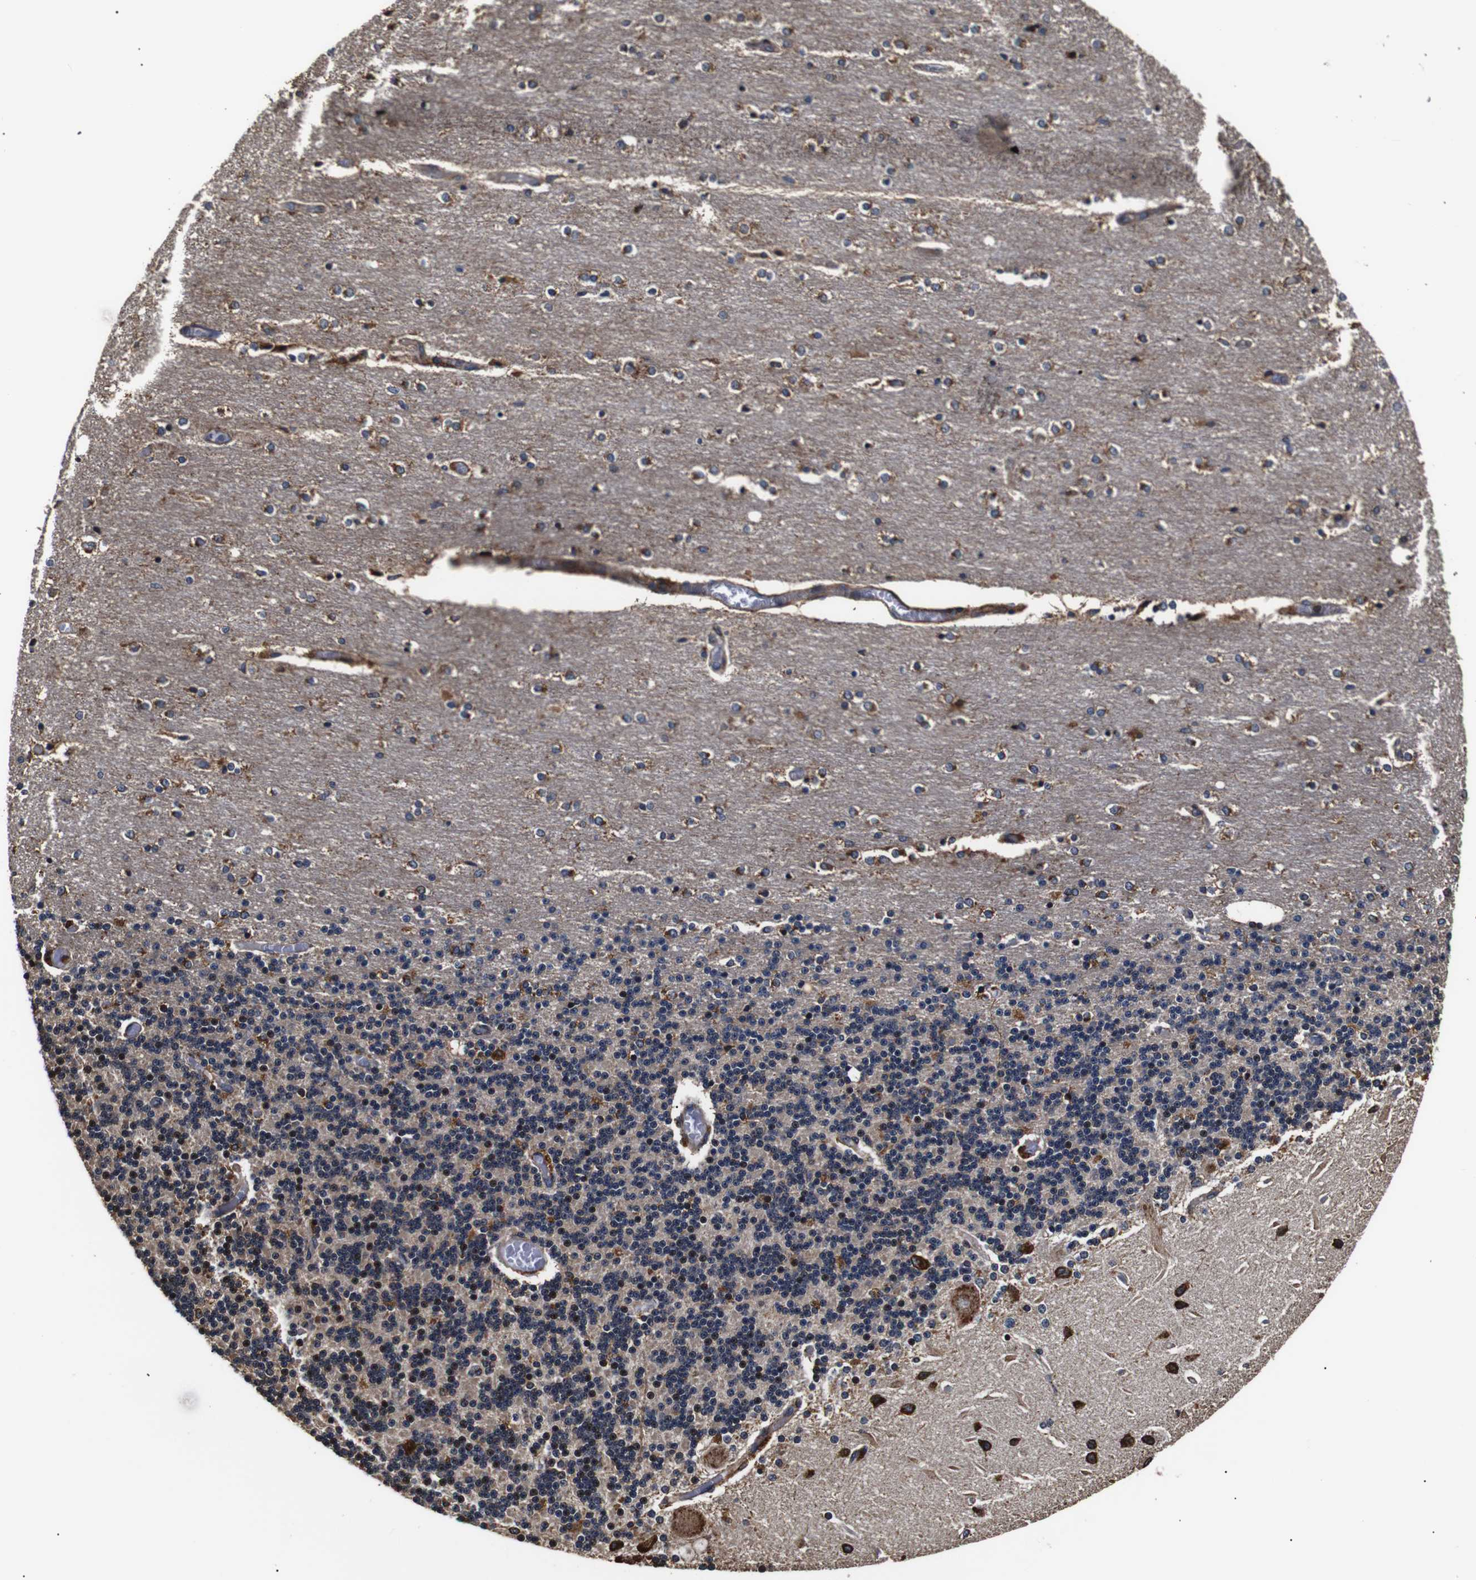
{"staining": {"intensity": "moderate", "quantity": "<25%", "location": "cytoplasmic/membranous,nuclear"}, "tissue": "cerebellum", "cell_type": "Cells in granular layer", "image_type": "normal", "snomed": [{"axis": "morphology", "description": "Normal tissue, NOS"}, {"axis": "topography", "description": "Cerebellum"}], "caption": "IHC image of normal human cerebellum stained for a protein (brown), which shows low levels of moderate cytoplasmic/membranous,nuclear staining in approximately <25% of cells in granular layer.", "gene": "HHIP", "patient": {"sex": "female", "age": 54}}